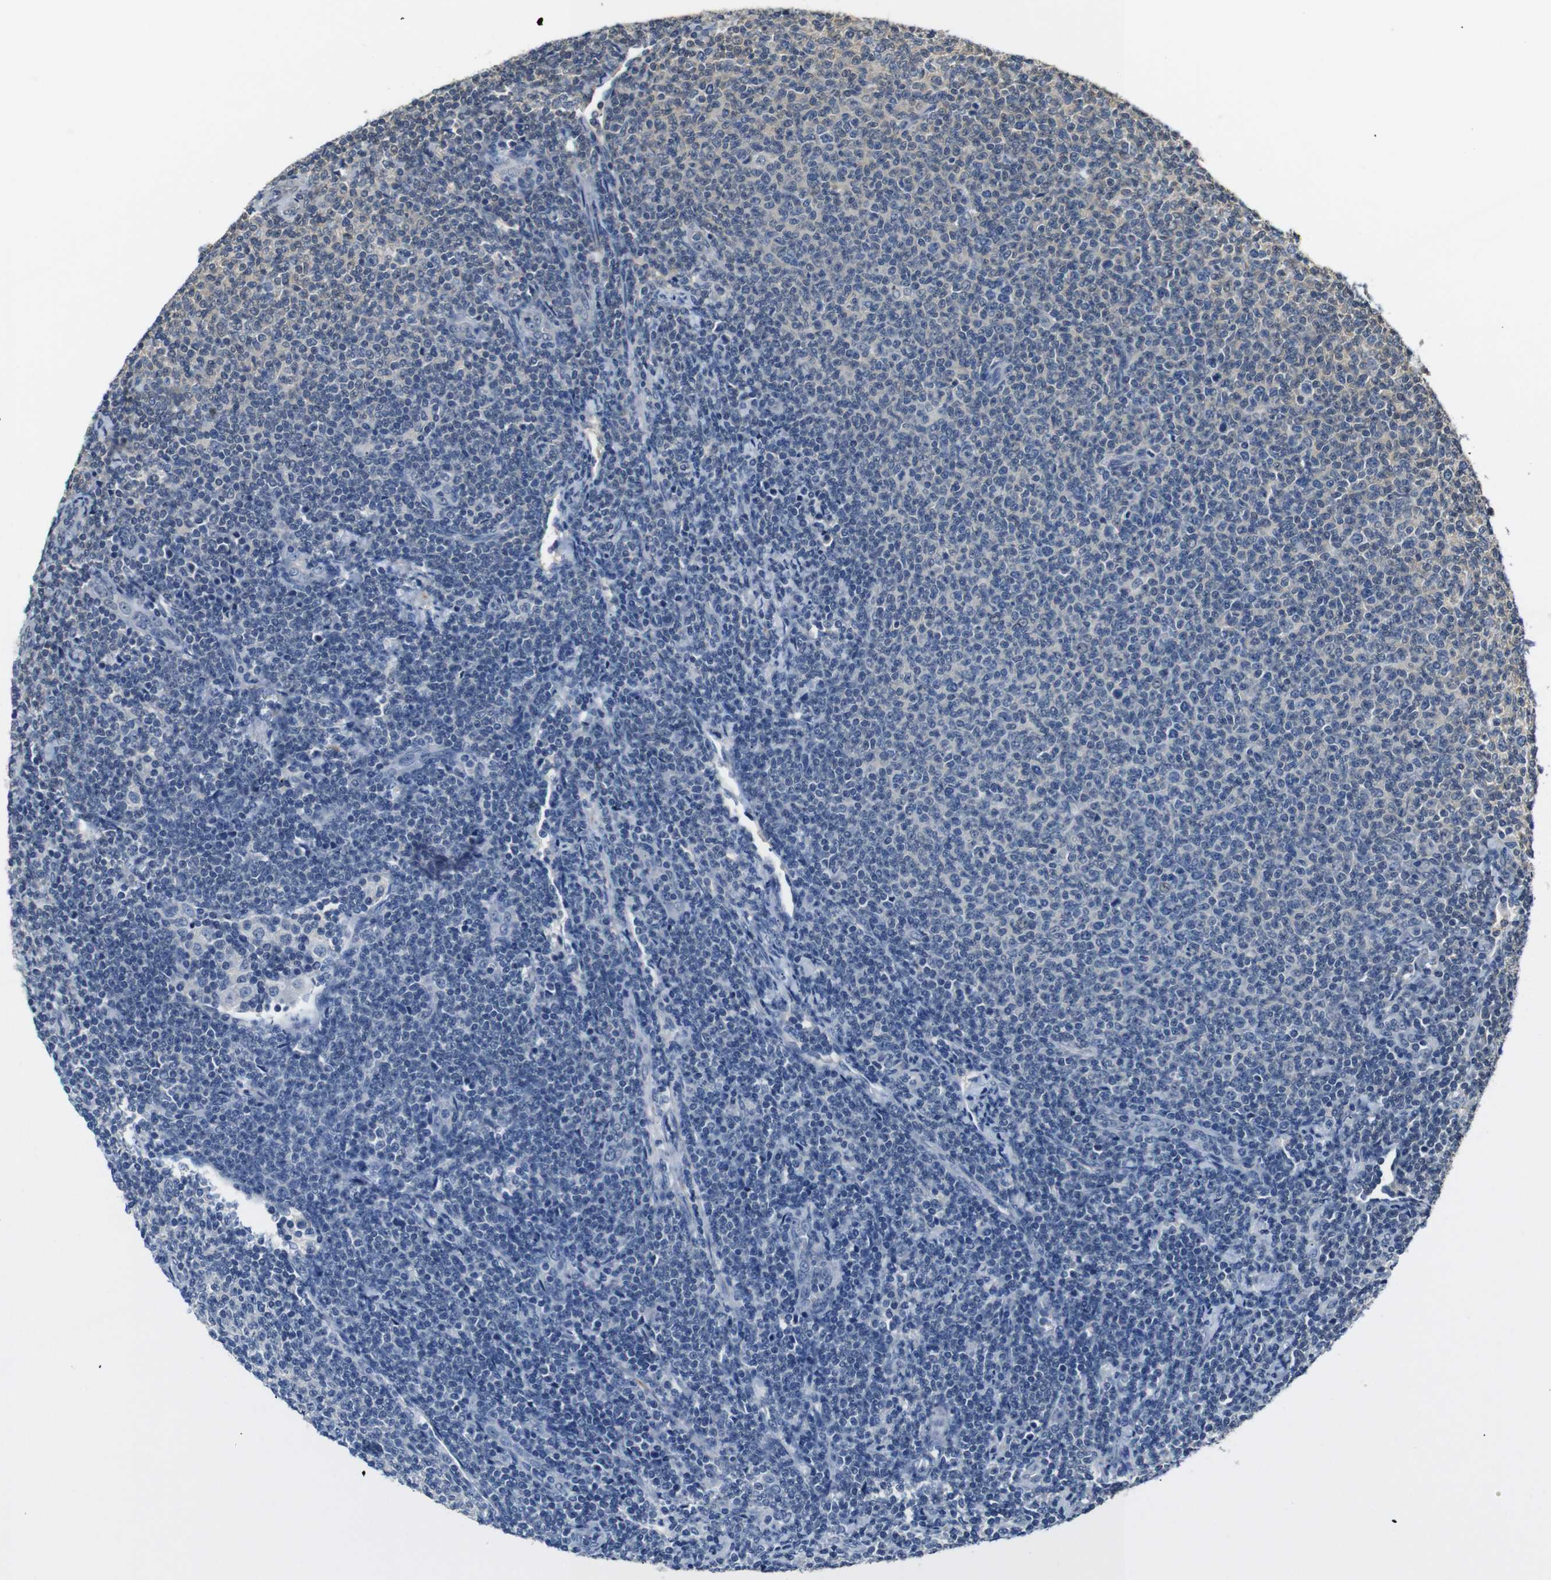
{"staining": {"intensity": "negative", "quantity": "none", "location": "none"}, "tissue": "lymphoma", "cell_type": "Tumor cells", "image_type": "cancer", "snomed": [{"axis": "morphology", "description": "Malignant lymphoma, non-Hodgkin's type, Low grade"}, {"axis": "topography", "description": "Lymph node"}], "caption": "This is a histopathology image of immunohistochemistry (IHC) staining of low-grade malignant lymphoma, non-Hodgkin's type, which shows no staining in tumor cells.", "gene": "SFN", "patient": {"sex": "male", "age": 66}}